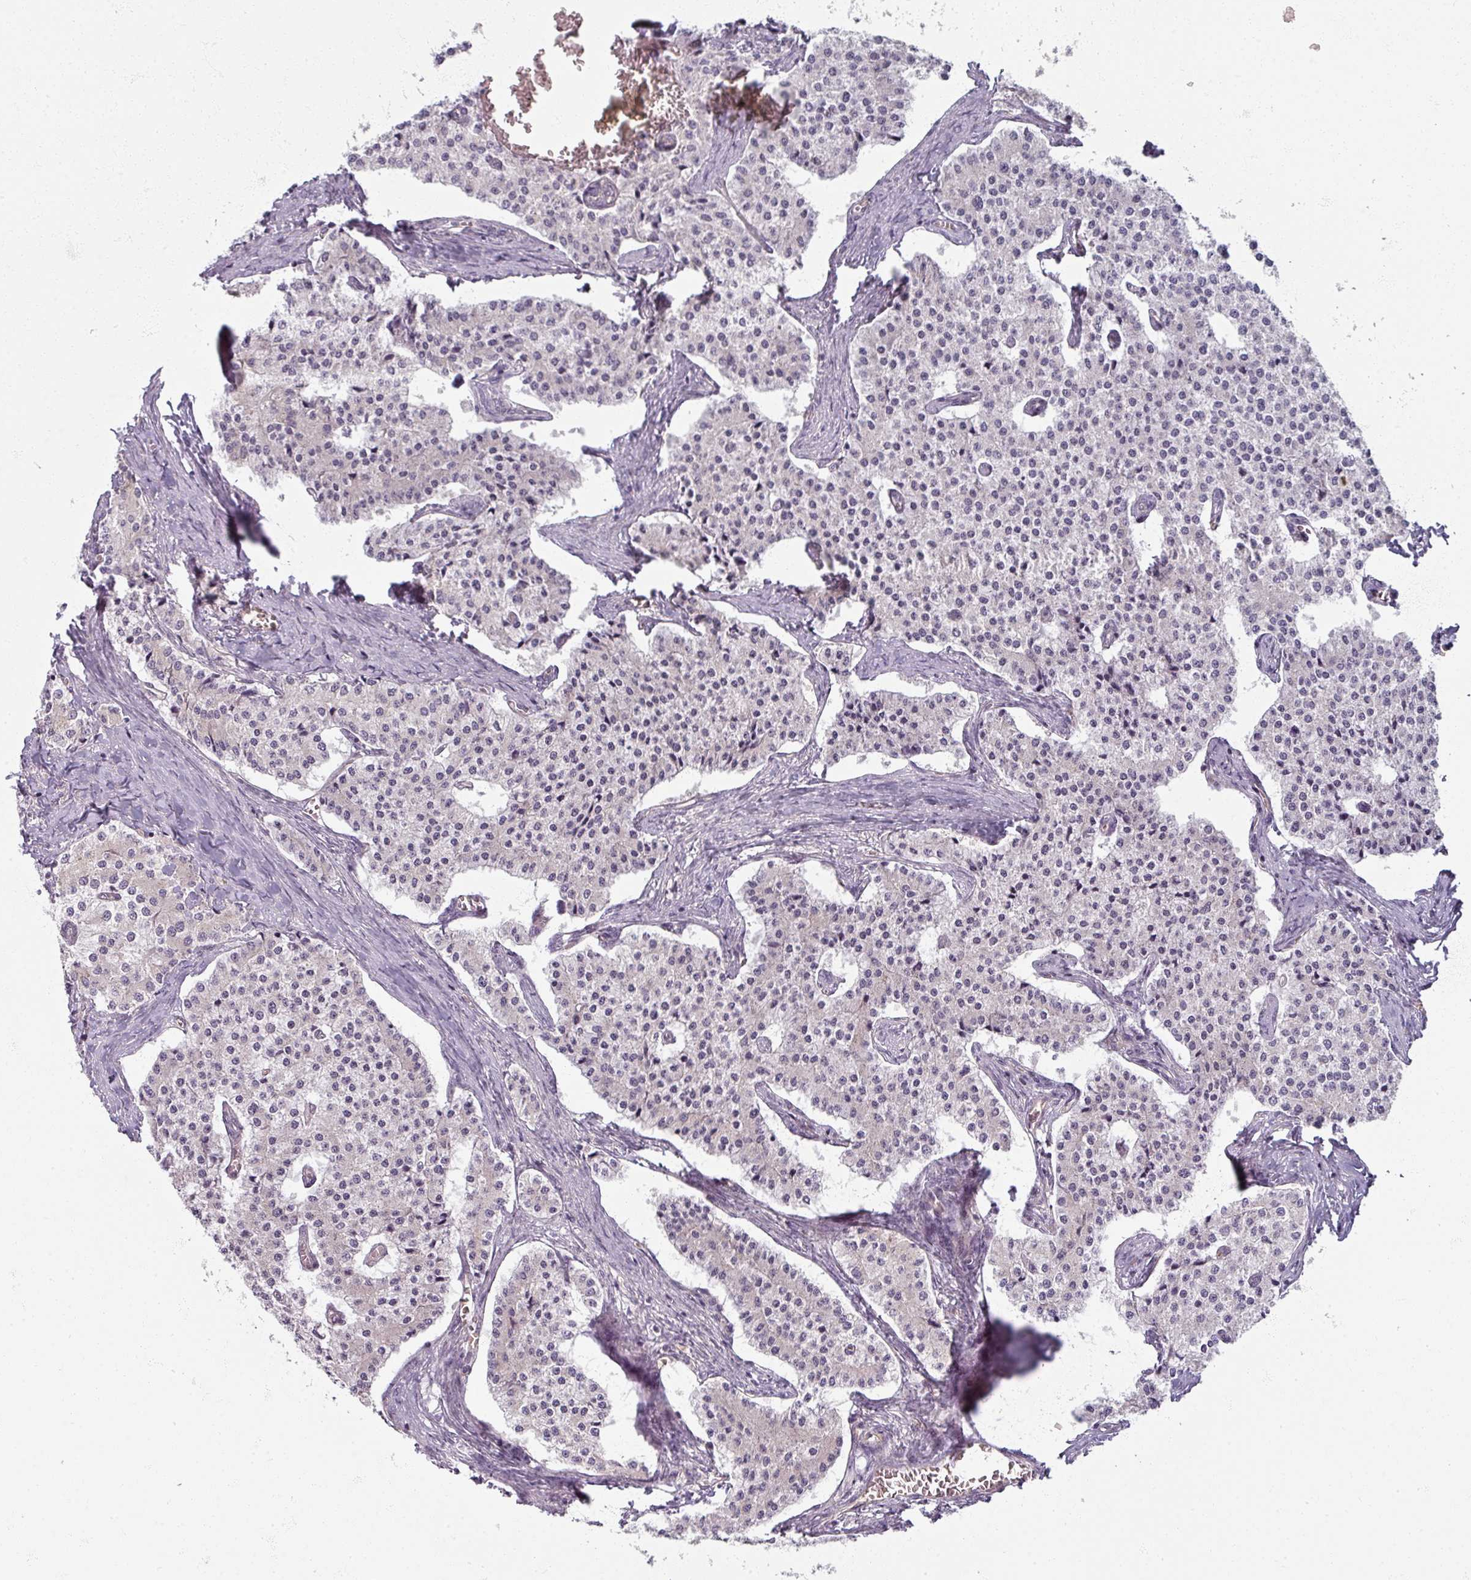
{"staining": {"intensity": "negative", "quantity": "none", "location": "none"}, "tissue": "carcinoid", "cell_type": "Tumor cells", "image_type": "cancer", "snomed": [{"axis": "morphology", "description": "Carcinoid, malignant, NOS"}, {"axis": "topography", "description": "Colon"}], "caption": "The photomicrograph reveals no significant positivity in tumor cells of carcinoid.", "gene": "AGPAT4", "patient": {"sex": "female", "age": 52}}